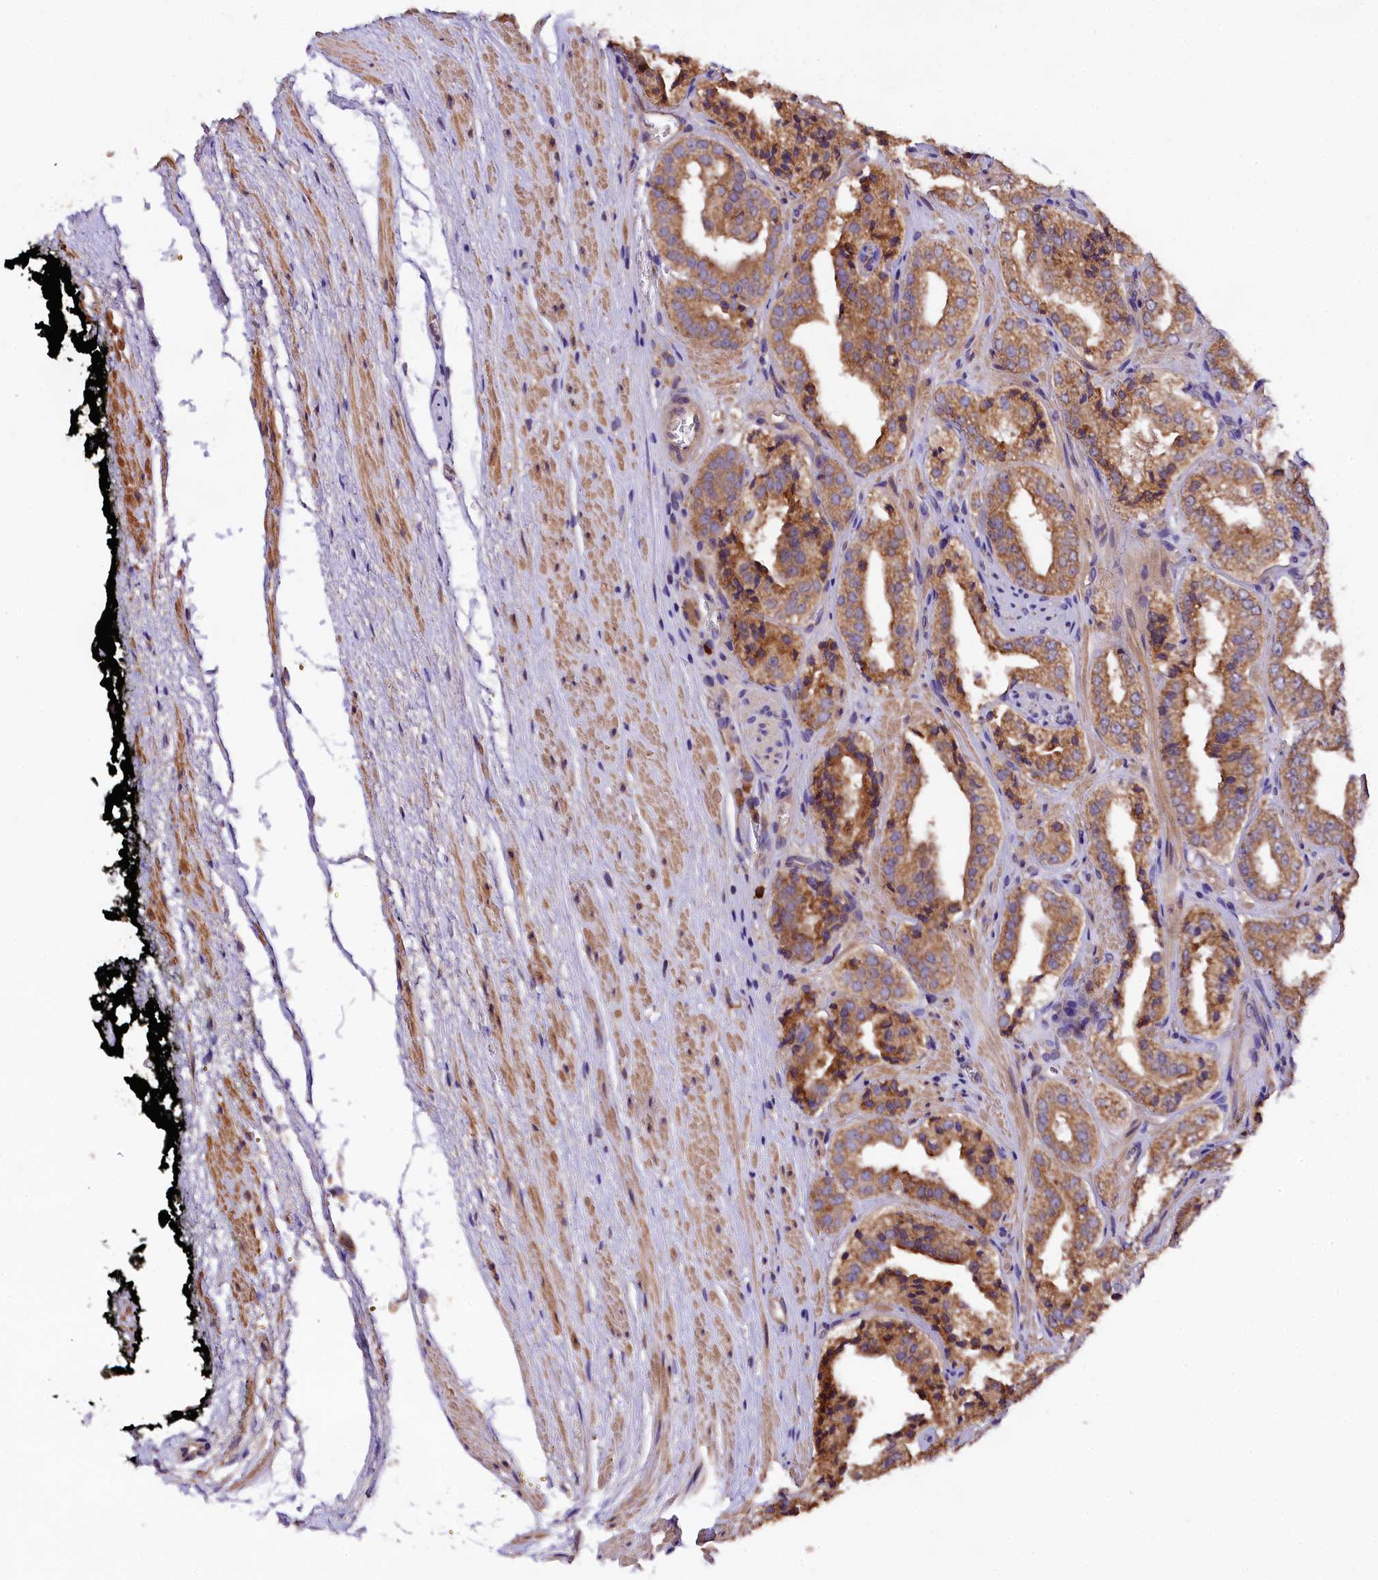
{"staining": {"intensity": "moderate", "quantity": ">75%", "location": "cytoplasmic/membranous"}, "tissue": "prostate cancer", "cell_type": "Tumor cells", "image_type": "cancer", "snomed": [{"axis": "morphology", "description": "Adenocarcinoma, High grade"}, {"axis": "topography", "description": "Prostate"}], "caption": "Immunohistochemical staining of human prostate high-grade adenocarcinoma exhibits medium levels of moderate cytoplasmic/membranous positivity in approximately >75% of tumor cells.", "gene": "ENKD1", "patient": {"sex": "male", "age": 71}}